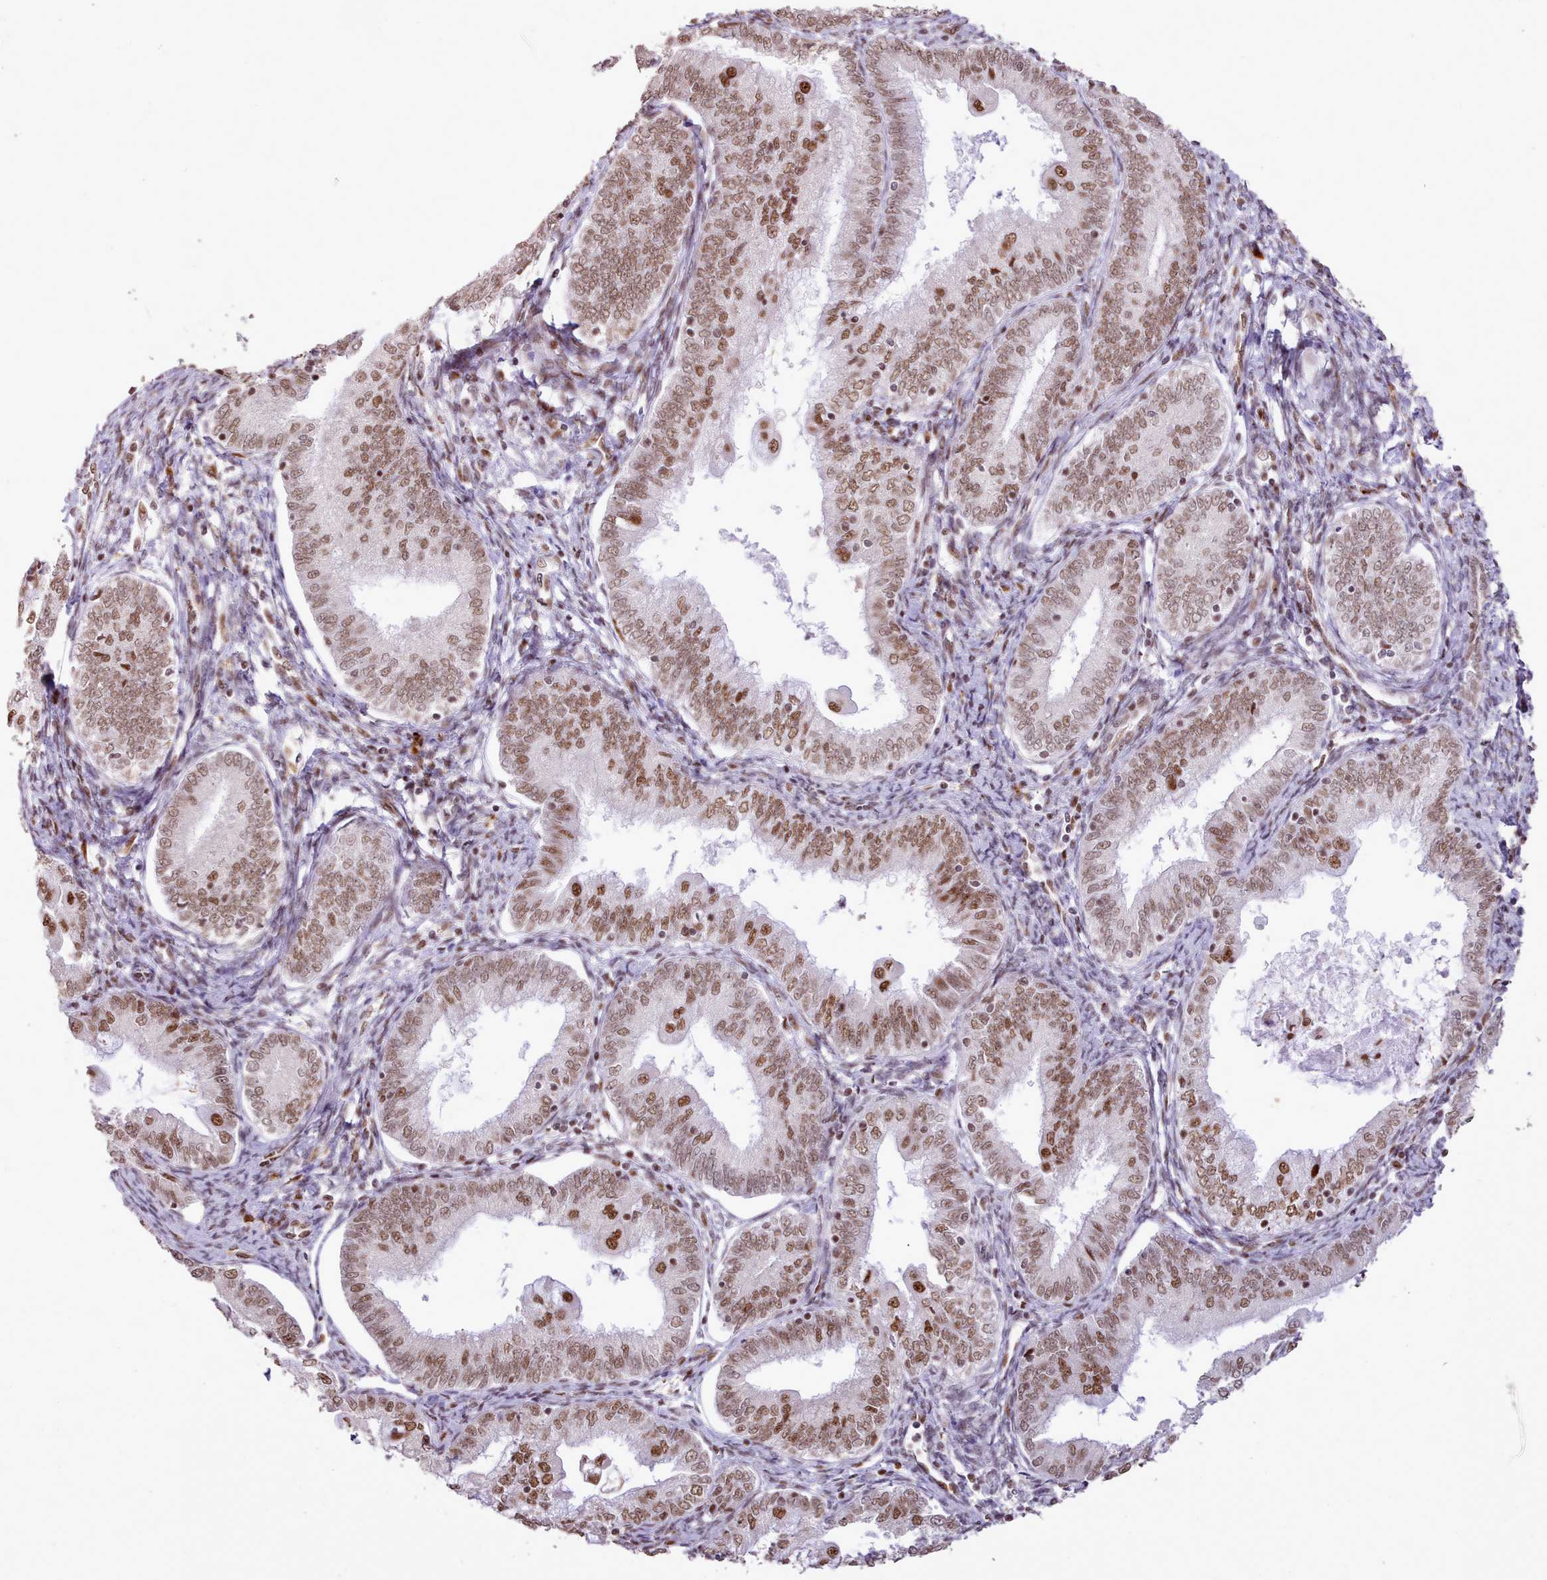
{"staining": {"intensity": "moderate", "quantity": ">75%", "location": "nuclear"}, "tissue": "endometrial cancer", "cell_type": "Tumor cells", "image_type": "cancer", "snomed": [{"axis": "morphology", "description": "Adenocarcinoma, NOS"}, {"axis": "topography", "description": "Endometrium"}], "caption": "Immunohistochemistry (DAB (3,3'-diaminobenzidine)) staining of adenocarcinoma (endometrial) reveals moderate nuclear protein expression in about >75% of tumor cells. (DAB IHC with brightfield microscopy, high magnification).", "gene": "TAF15", "patient": {"sex": "female", "age": 55}}